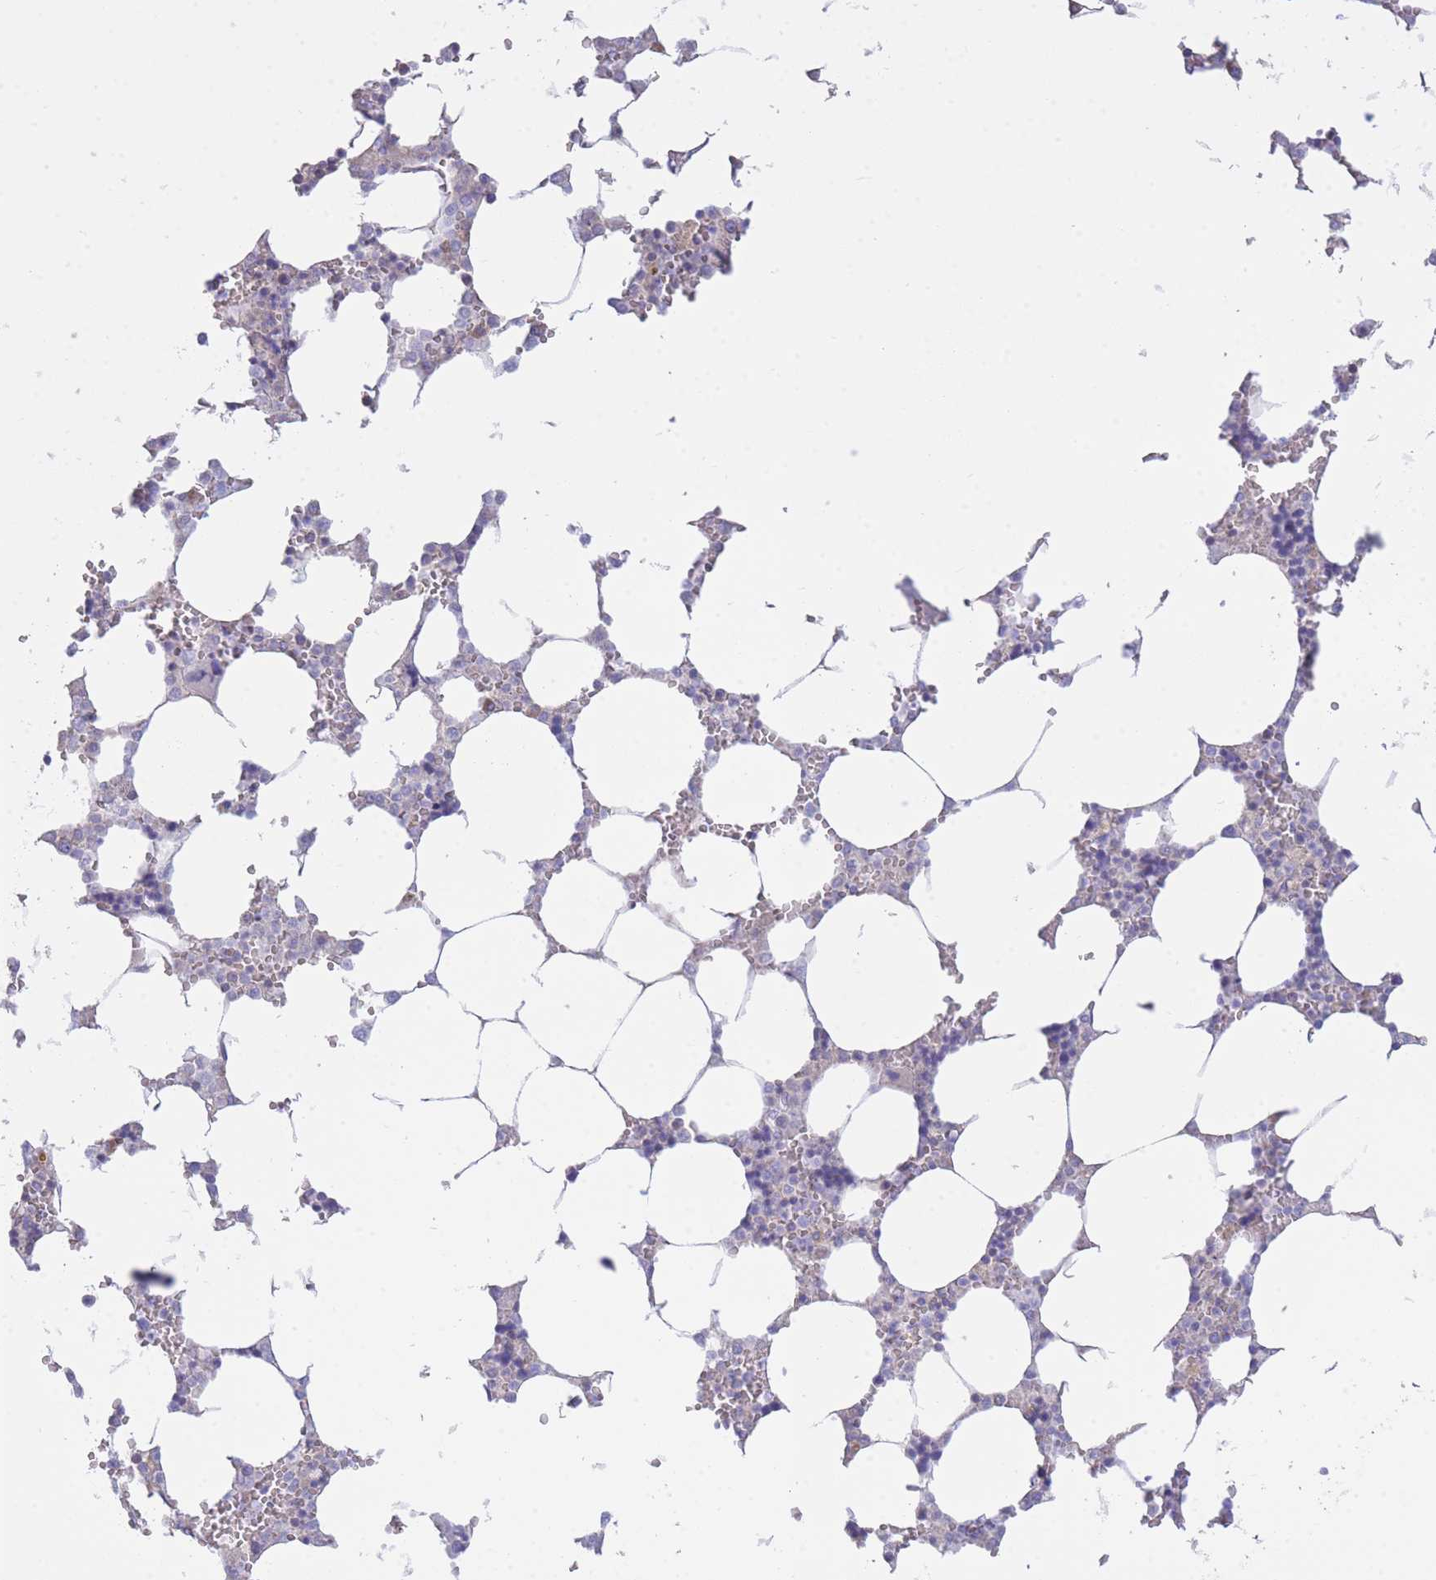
{"staining": {"intensity": "negative", "quantity": "none", "location": "none"}, "tissue": "bone marrow", "cell_type": "Hematopoietic cells", "image_type": "normal", "snomed": [{"axis": "morphology", "description": "Normal tissue, NOS"}, {"axis": "topography", "description": "Bone marrow"}], "caption": "Immunohistochemistry (IHC) photomicrograph of normal bone marrow: human bone marrow stained with DAB (3,3'-diaminobenzidine) demonstrates no significant protein positivity in hematopoietic cells.", "gene": "NANP", "patient": {"sex": "male", "age": 64}}